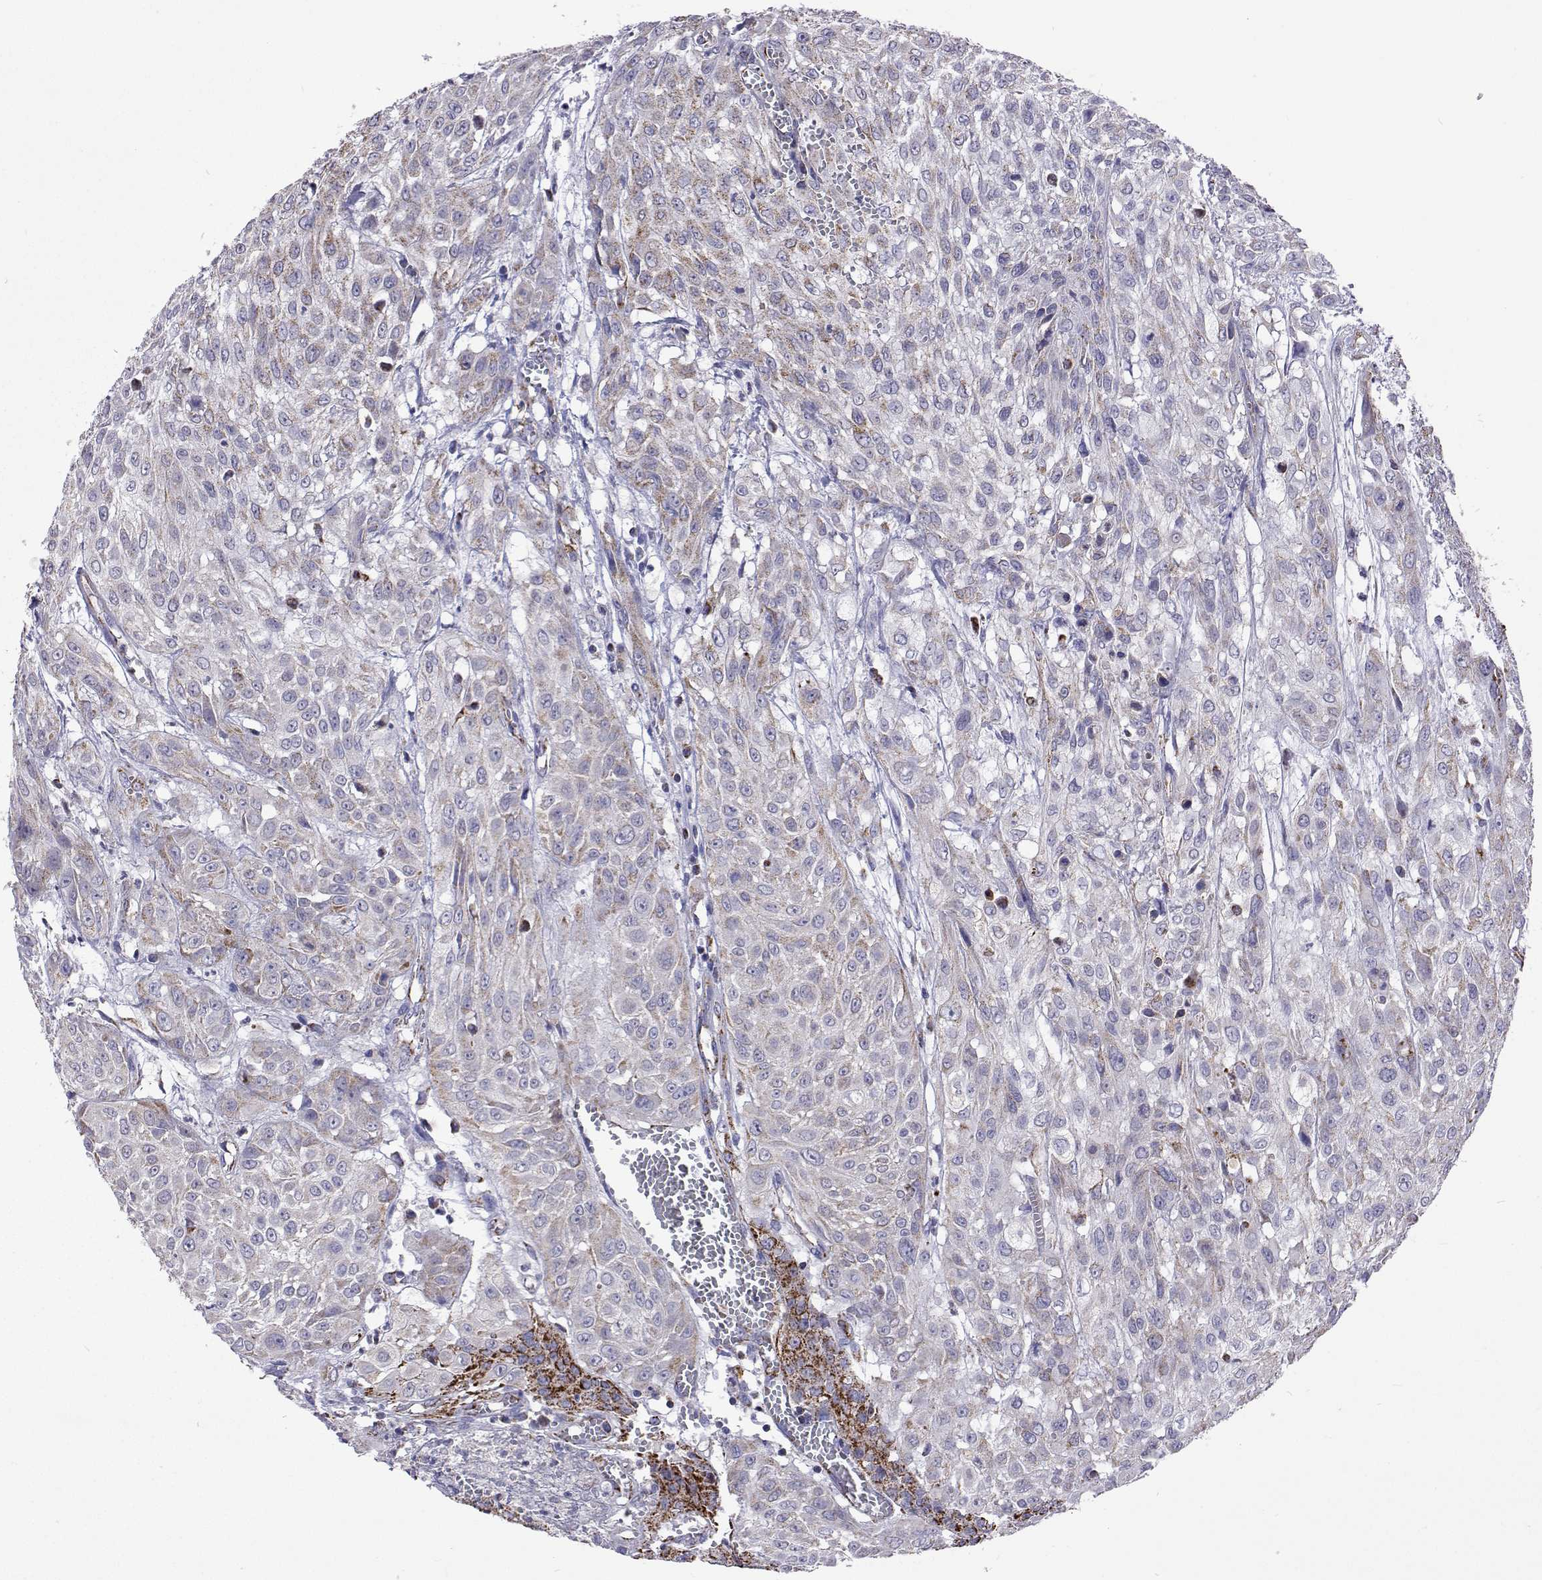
{"staining": {"intensity": "negative", "quantity": "none", "location": "none"}, "tissue": "urothelial cancer", "cell_type": "Tumor cells", "image_type": "cancer", "snomed": [{"axis": "morphology", "description": "Urothelial carcinoma, High grade"}, {"axis": "topography", "description": "Urinary bladder"}], "caption": "A micrograph of human urothelial carcinoma (high-grade) is negative for staining in tumor cells.", "gene": "MCCC2", "patient": {"sex": "male", "age": 57}}